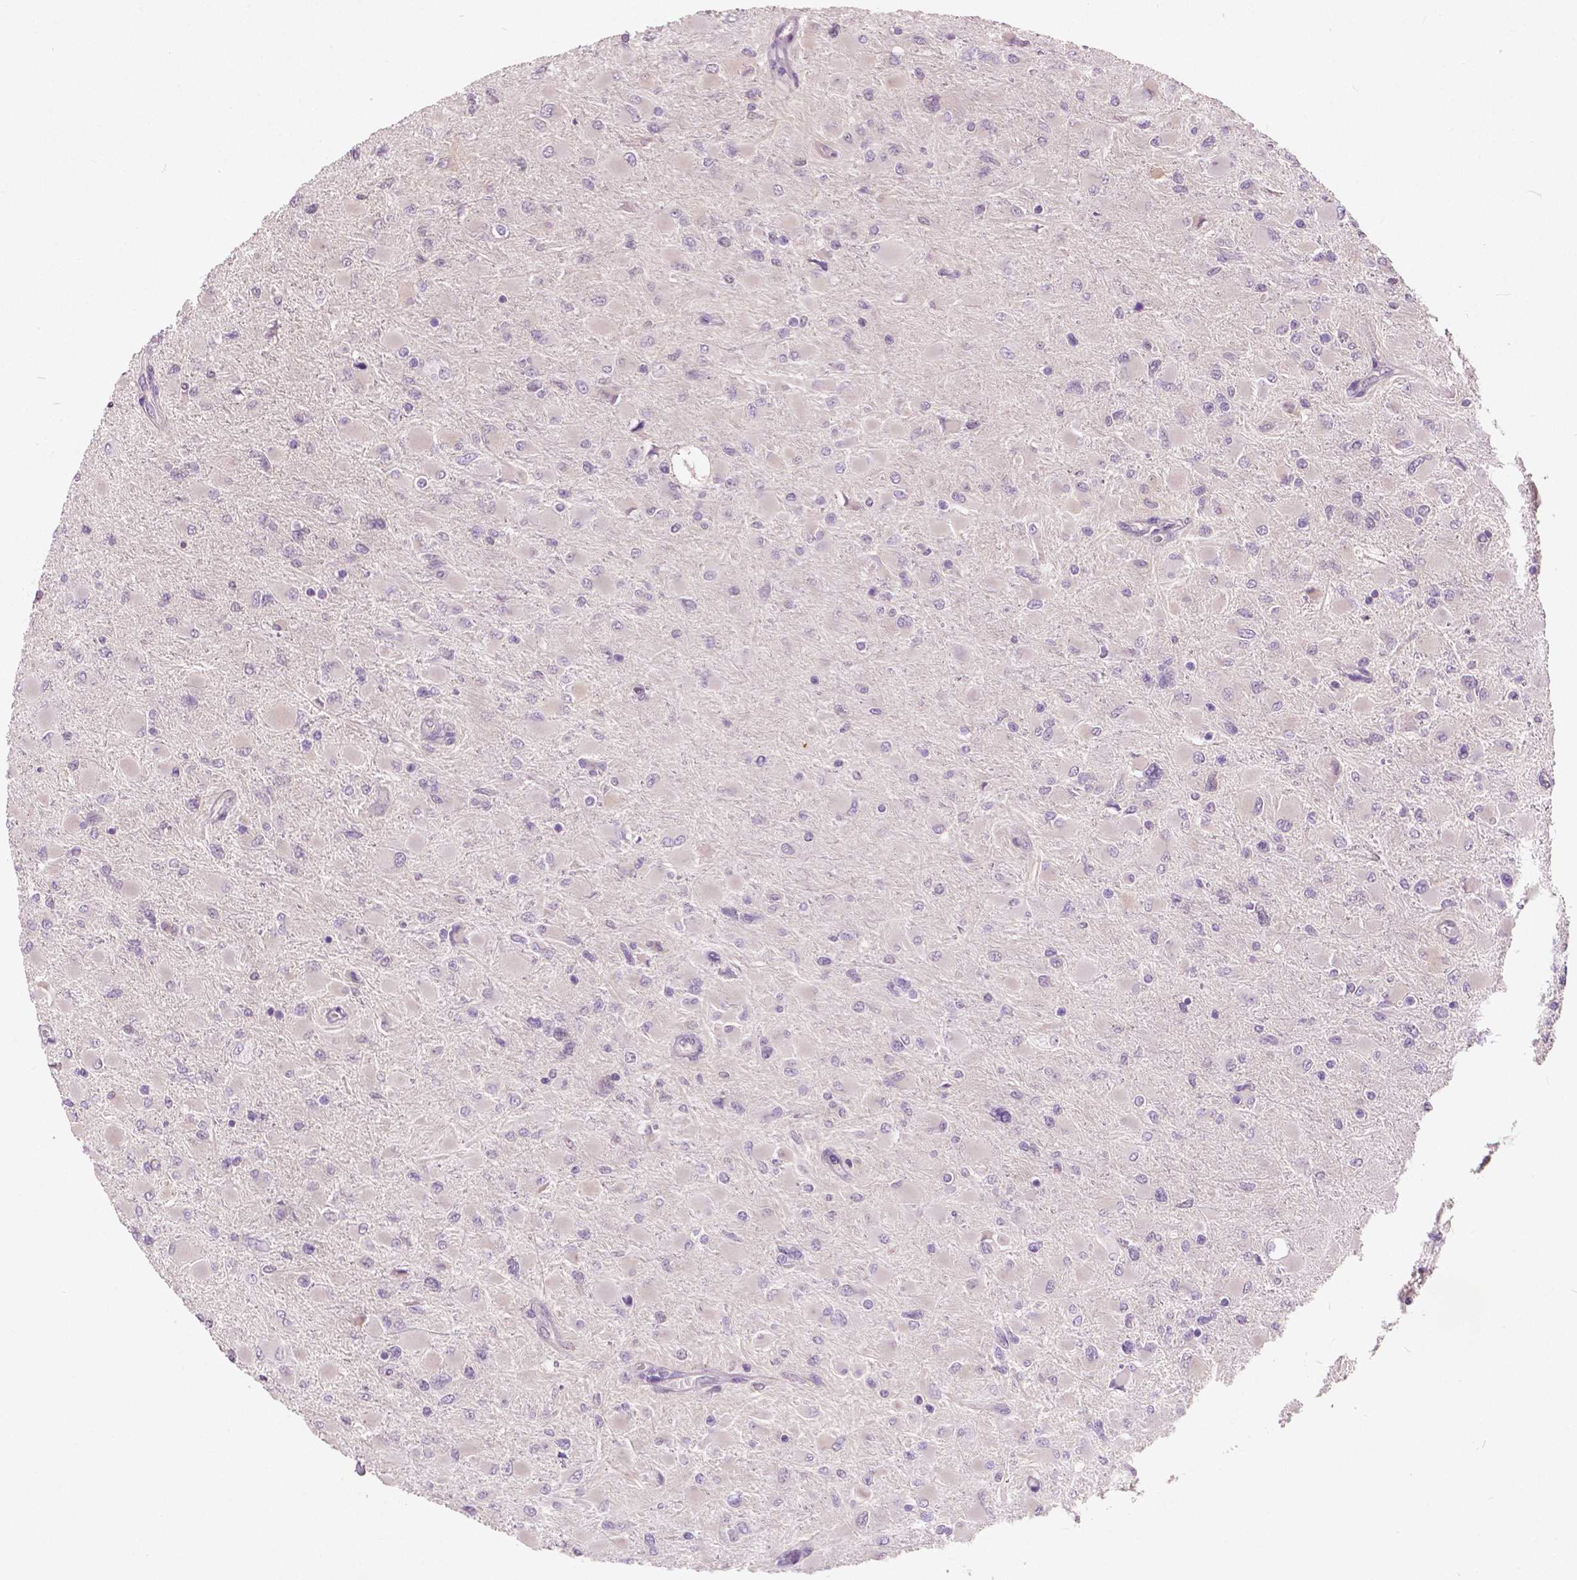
{"staining": {"intensity": "negative", "quantity": "none", "location": "none"}, "tissue": "glioma", "cell_type": "Tumor cells", "image_type": "cancer", "snomed": [{"axis": "morphology", "description": "Glioma, malignant, High grade"}, {"axis": "topography", "description": "Cerebral cortex"}], "caption": "IHC image of neoplastic tissue: malignant glioma (high-grade) stained with DAB shows no significant protein positivity in tumor cells.", "gene": "TKFC", "patient": {"sex": "female", "age": 36}}